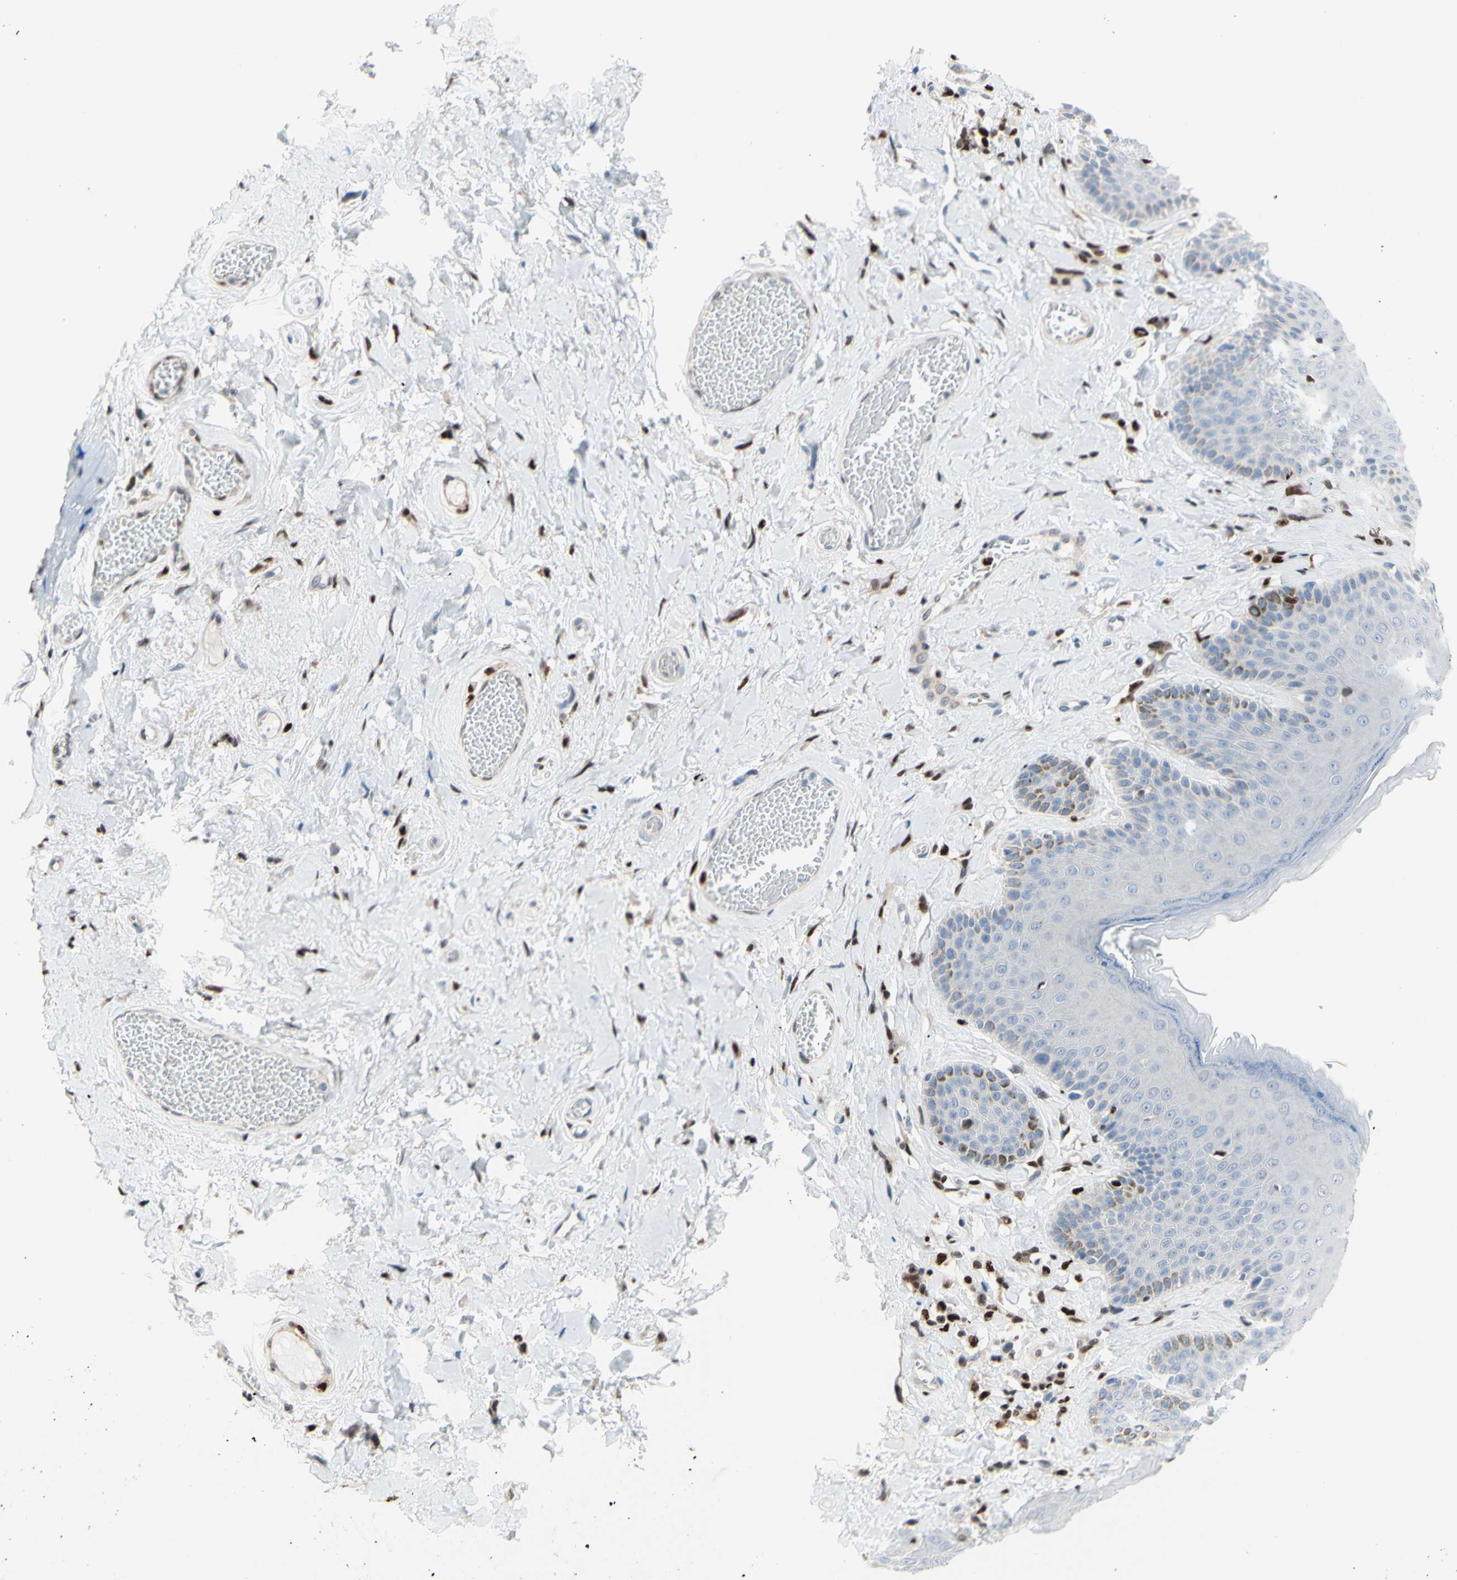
{"staining": {"intensity": "weak", "quantity": "<25%", "location": "cytoplasmic/membranous"}, "tissue": "skin", "cell_type": "Epidermal cells", "image_type": "normal", "snomed": [{"axis": "morphology", "description": "Normal tissue, NOS"}, {"axis": "topography", "description": "Anal"}], "caption": "A micrograph of human skin is negative for staining in epidermal cells. (DAB immunohistochemistry (IHC), high magnification).", "gene": "EED", "patient": {"sex": "male", "age": 69}}